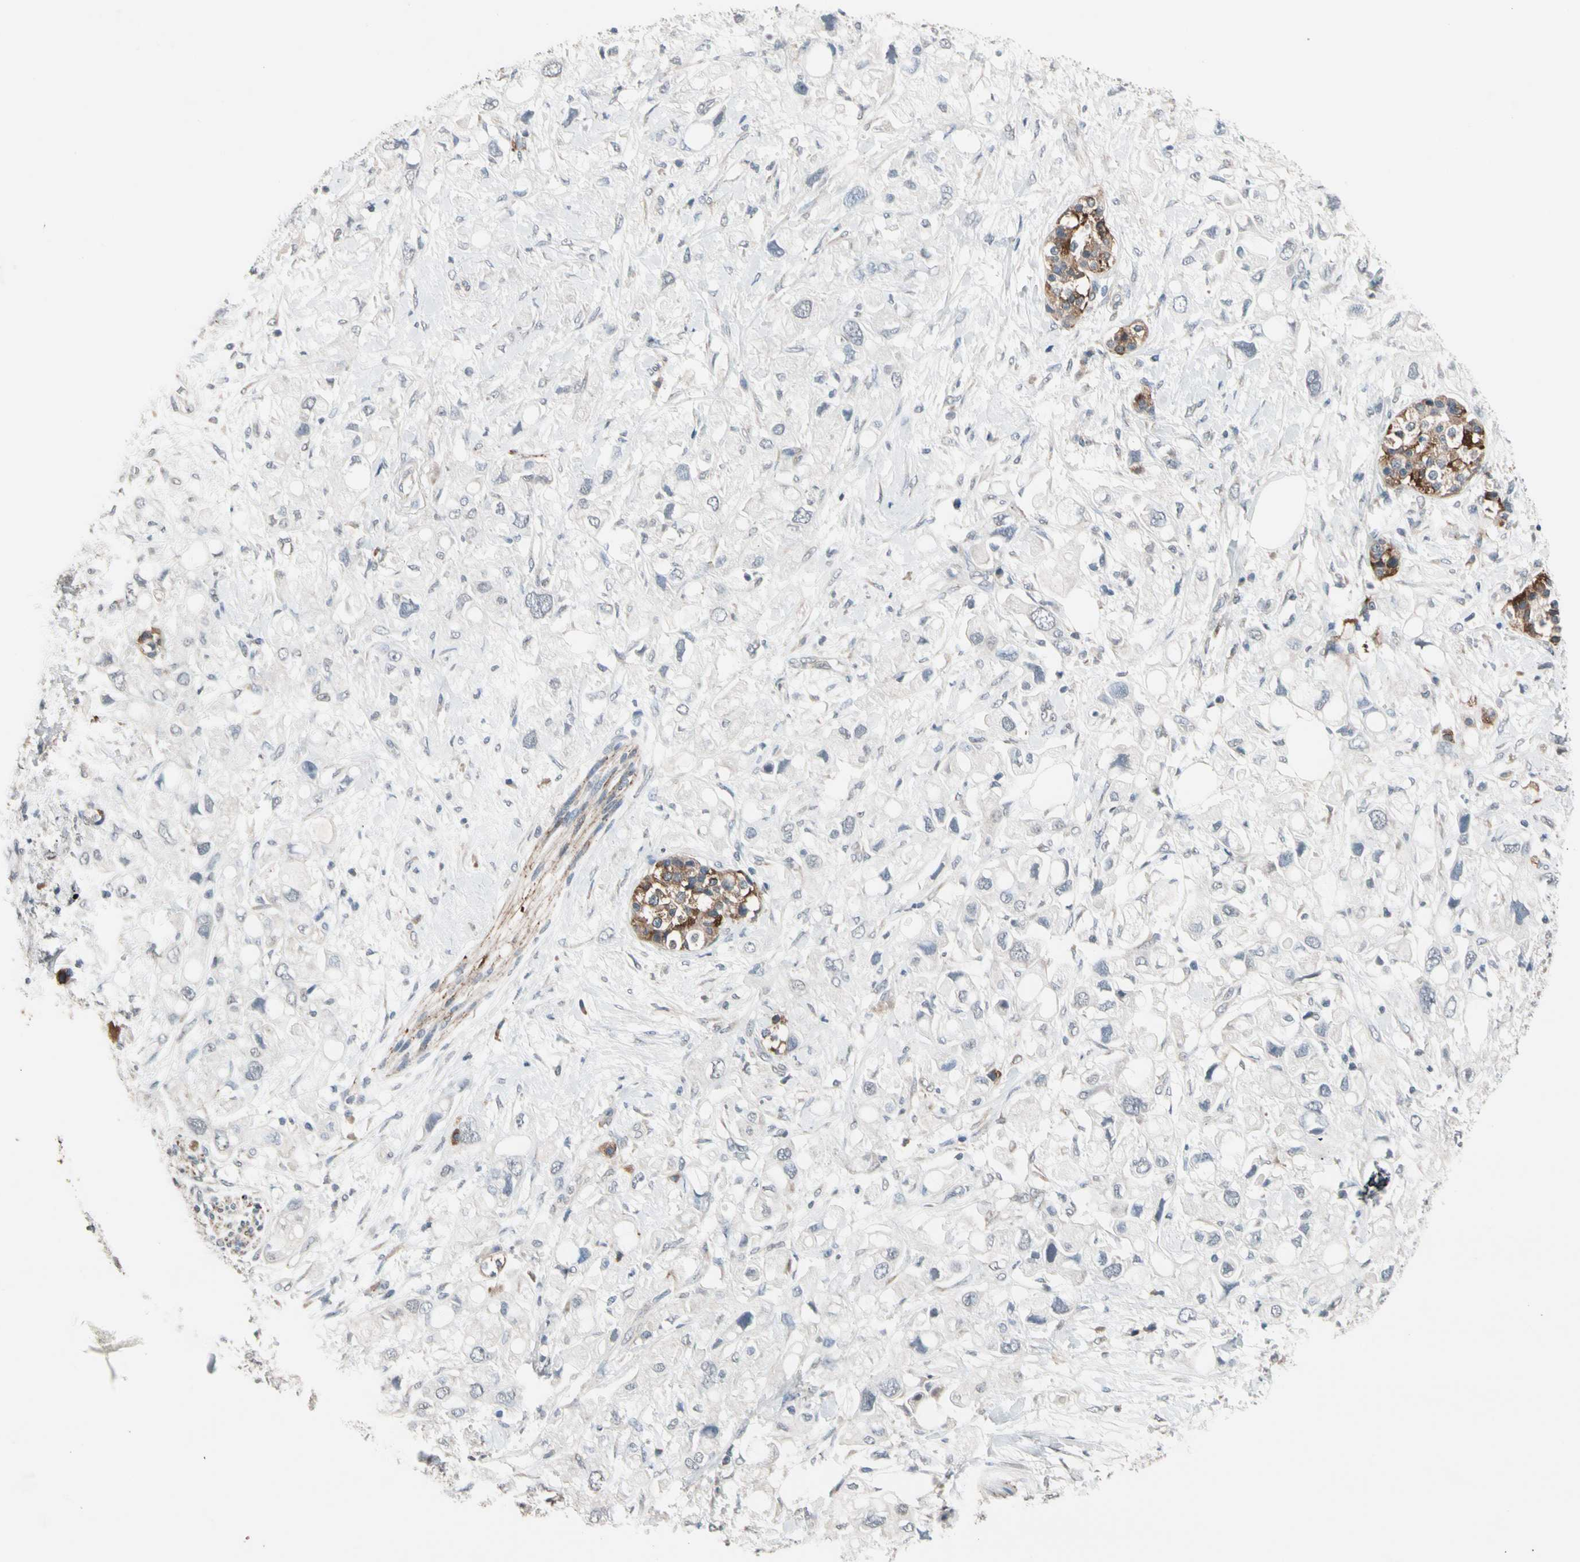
{"staining": {"intensity": "moderate", "quantity": "<25%", "location": "cytoplasmic/membranous"}, "tissue": "pancreatic cancer", "cell_type": "Tumor cells", "image_type": "cancer", "snomed": [{"axis": "morphology", "description": "Adenocarcinoma, NOS"}, {"axis": "topography", "description": "Pancreas"}], "caption": "Pancreatic cancer (adenocarcinoma) was stained to show a protein in brown. There is low levels of moderate cytoplasmic/membranous positivity in about <25% of tumor cells.", "gene": "SV2A", "patient": {"sex": "female", "age": 56}}